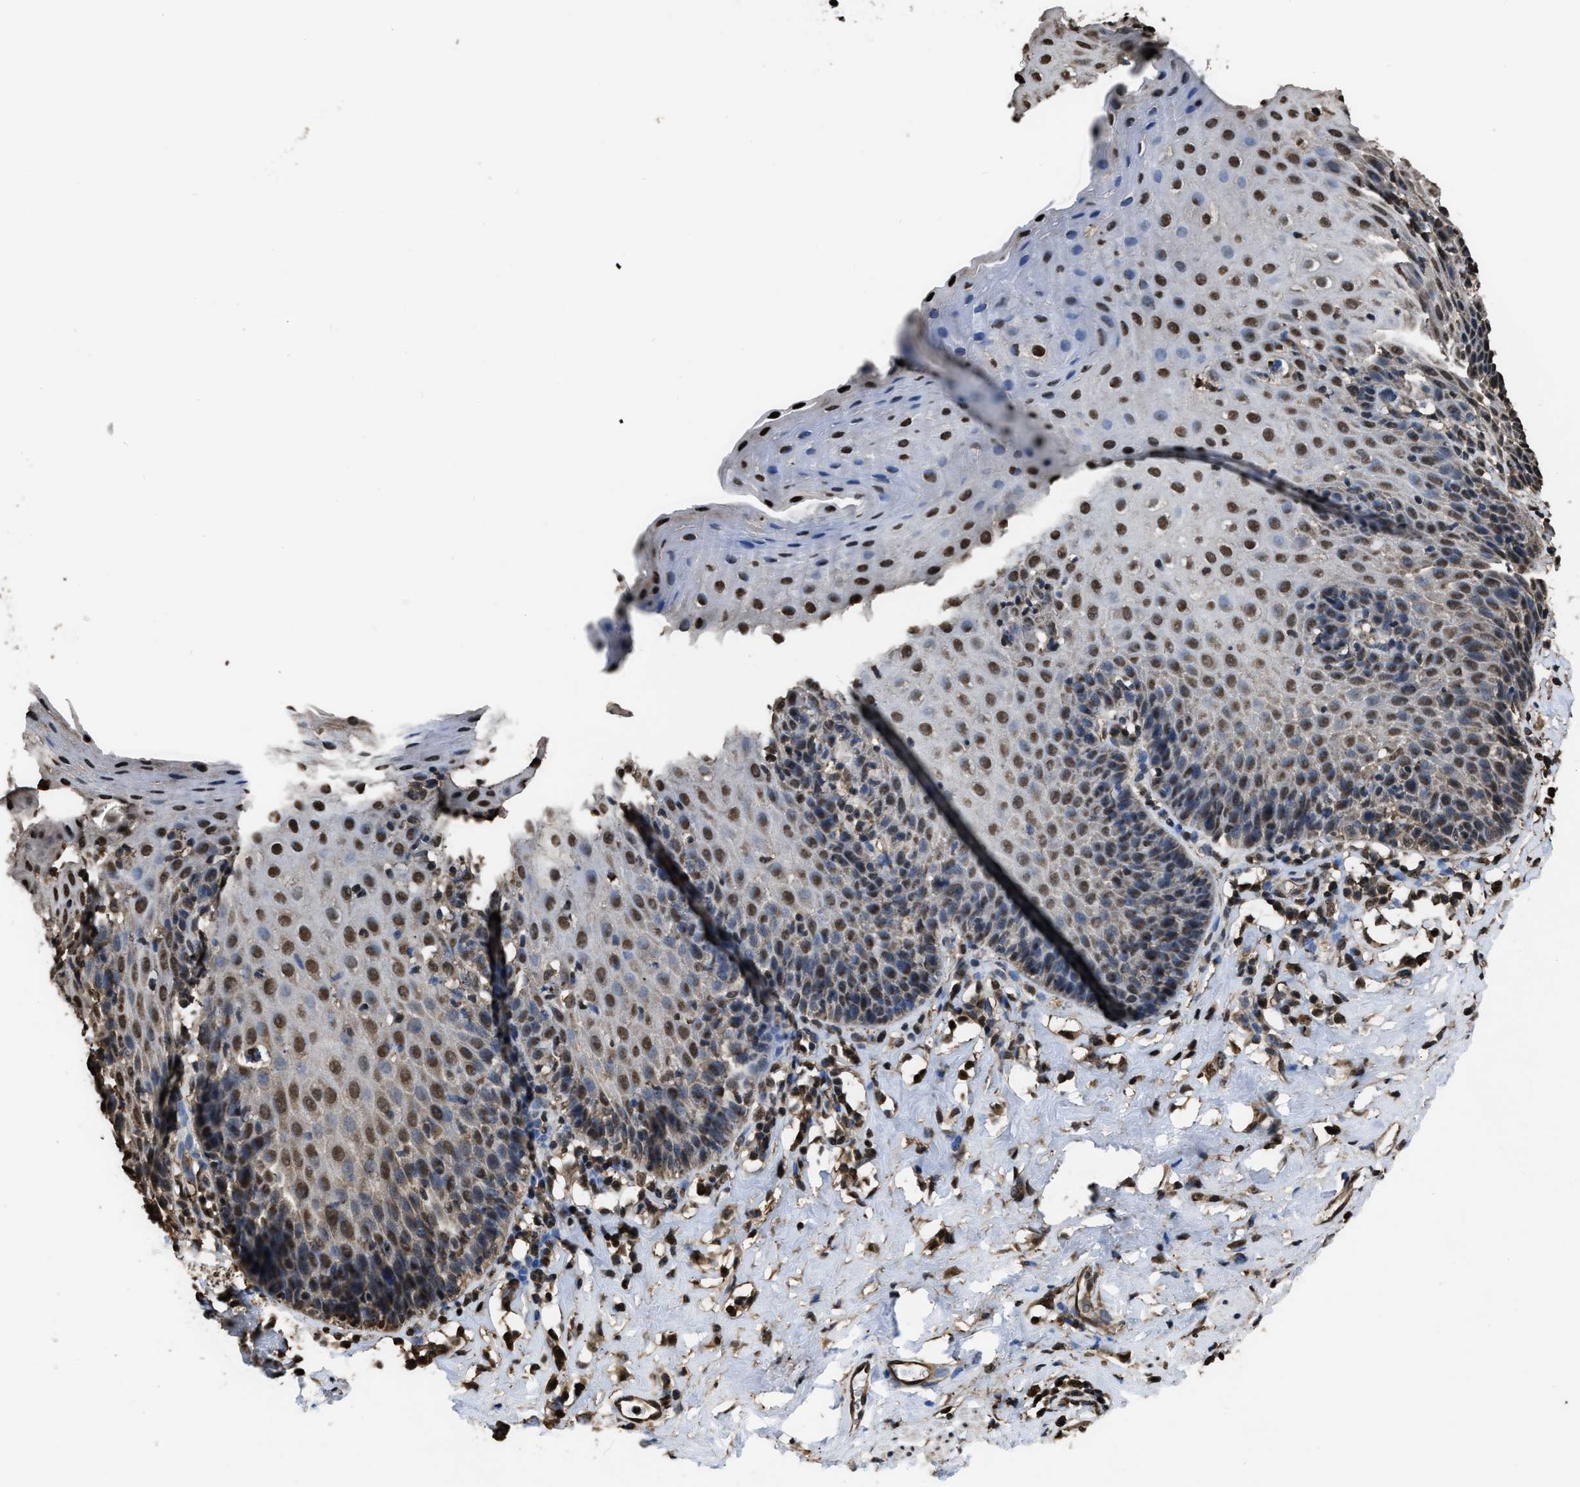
{"staining": {"intensity": "moderate", "quantity": ">75%", "location": "nuclear"}, "tissue": "esophagus", "cell_type": "Squamous epithelial cells", "image_type": "normal", "snomed": [{"axis": "morphology", "description": "Normal tissue, NOS"}, {"axis": "topography", "description": "Esophagus"}], "caption": "This is a micrograph of immunohistochemistry staining of unremarkable esophagus, which shows moderate positivity in the nuclear of squamous epithelial cells.", "gene": "FNTA", "patient": {"sex": "female", "age": 61}}